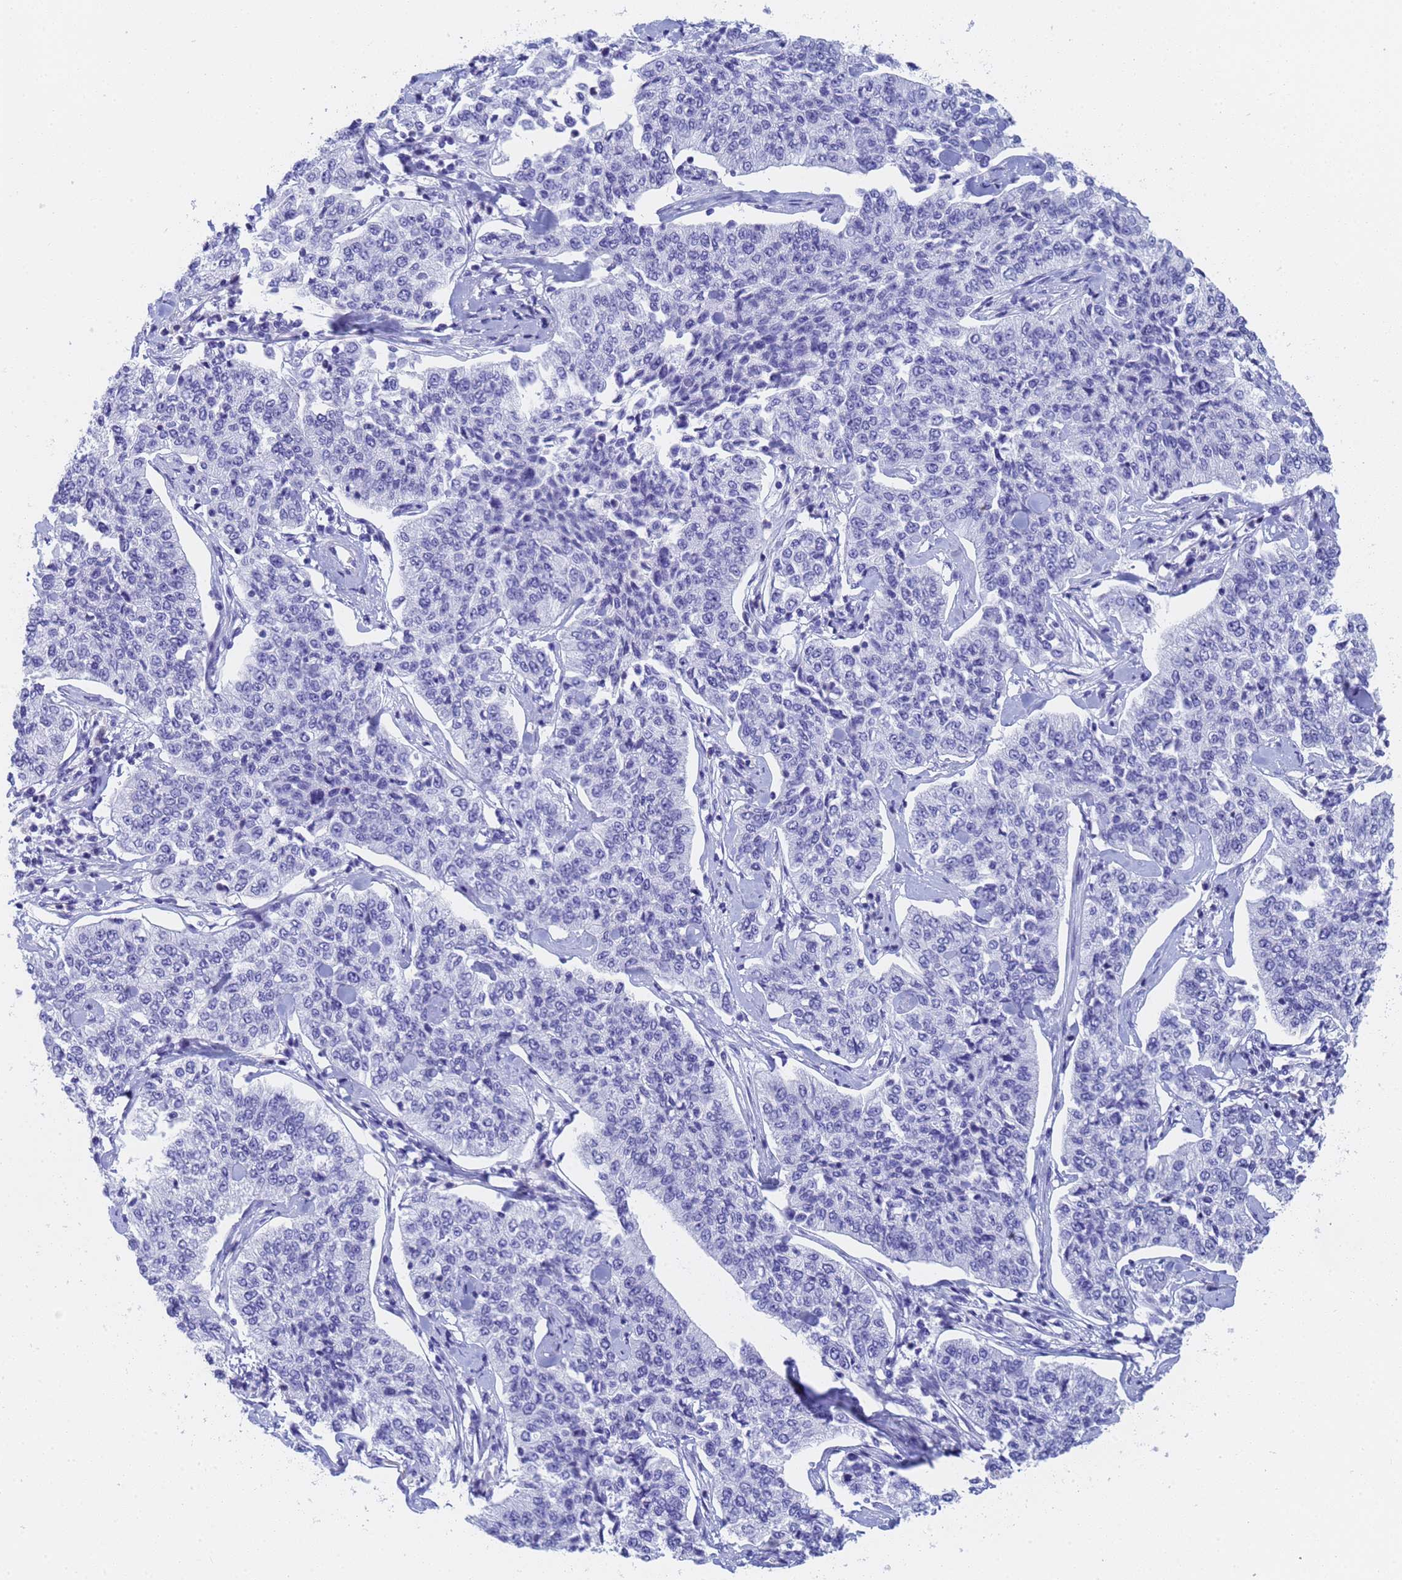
{"staining": {"intensity": "negative", "quantity": "none", "location": "none"}, "tissue": "cervical cancer", "cell_type": "Tumor cells", "image_type": "cancer", "snomed": [{"axis": "morphology", "description": "Squamous cell carcinoma, NOS"}, {"axis": "topography", "description": "Cervix"}], "caption": "Tumor cells show no significant expression in cervical cancer (squamous cell carcinoma).", "gene": "STATH", "patient": {"sex": "female", "age": 35}}